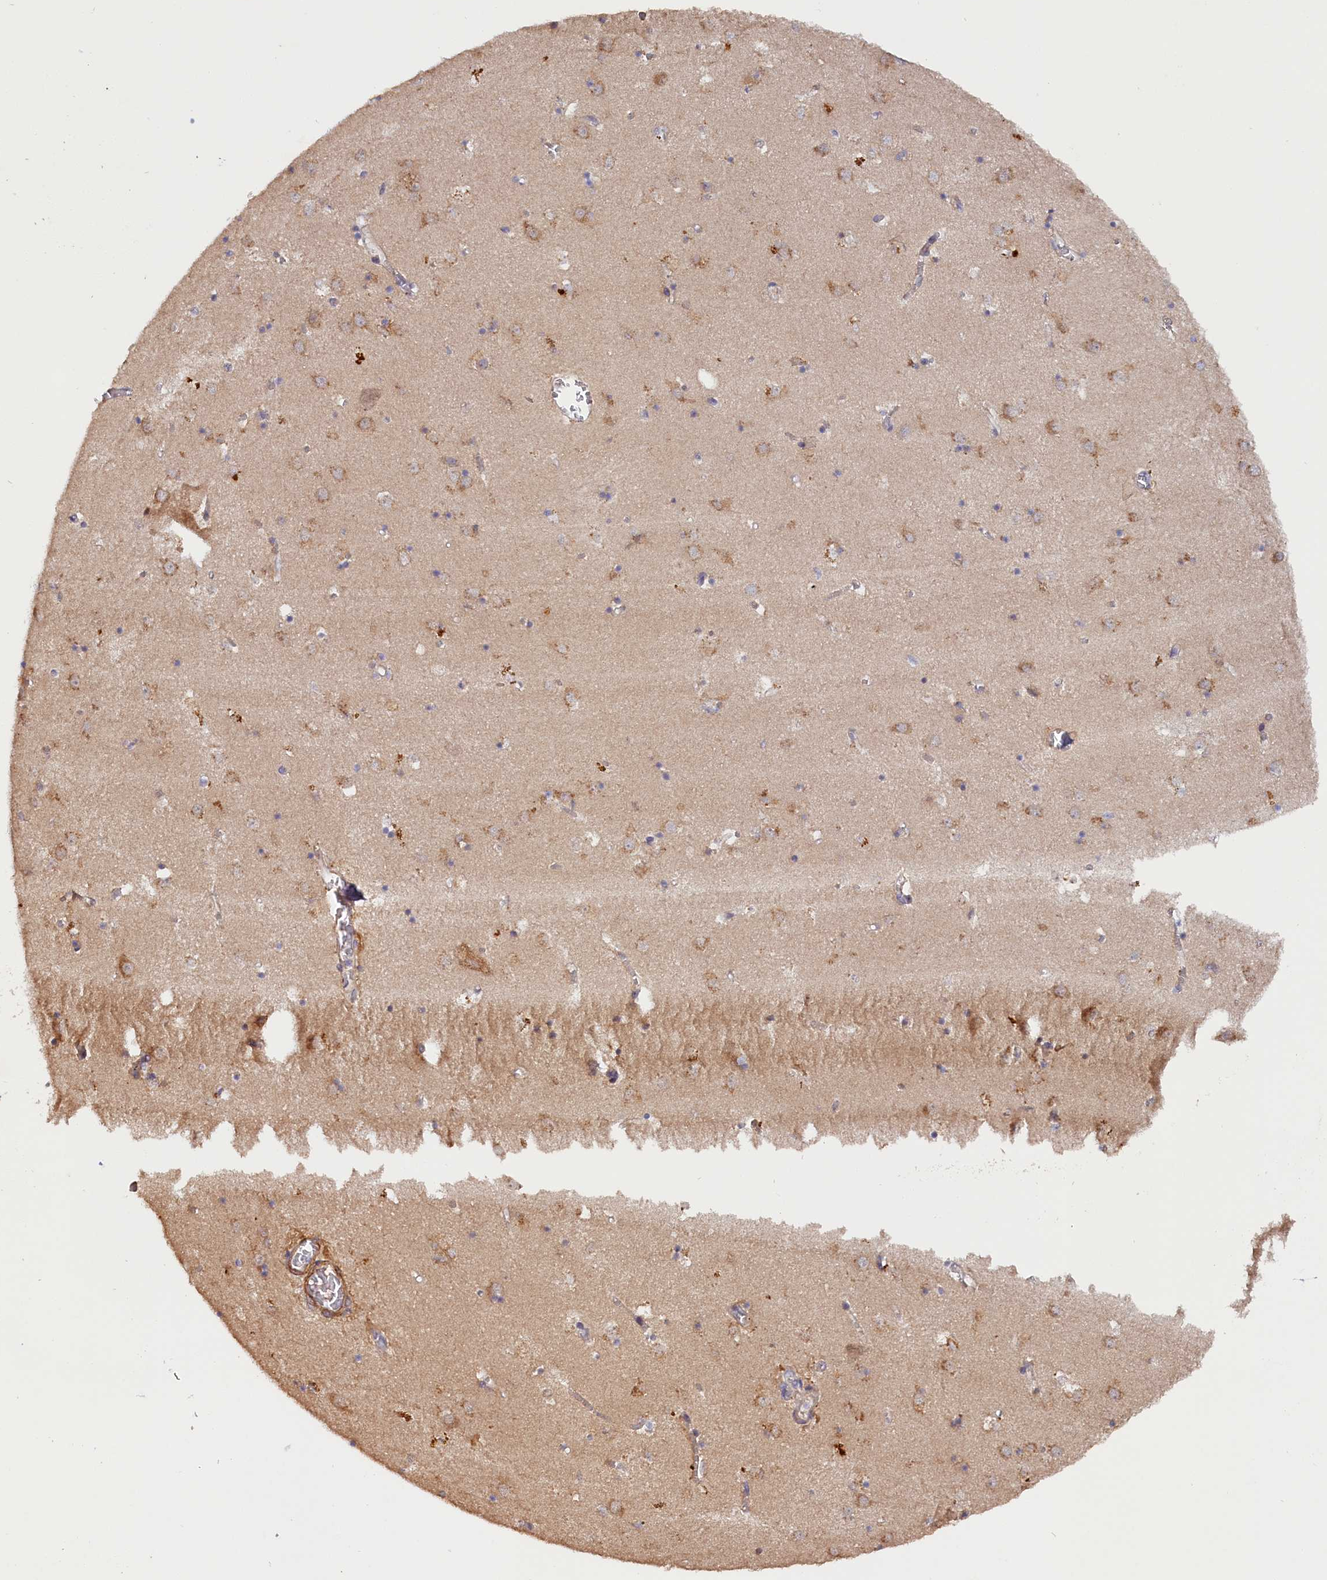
{"staining": {"intensity": "weak", "quantity": "<25%", "location": "cytoplasmic/membranous"}, "tissue": "caudate", "cell_type": "Glial cells", "image_type": "normal", "snomed": [{"axis": "morphology", "description": "Normal tissue, NOS"}, {"axis": "topography", "description": "Lateral ventricle wall"}], "caption": "IHC micrograph of benign caudate: human caudate stained with DAB (3,3'-diaminobenzidine) reveals no significant protein expression in glial cells. Brightfield microscopy of immunohistochemistry (IHC) stained with DAB (brown) and hematoxylin (blue), captured at high magnification.", "gene": "TANGO6", "patient": {"sex": "male", "age": 70}}